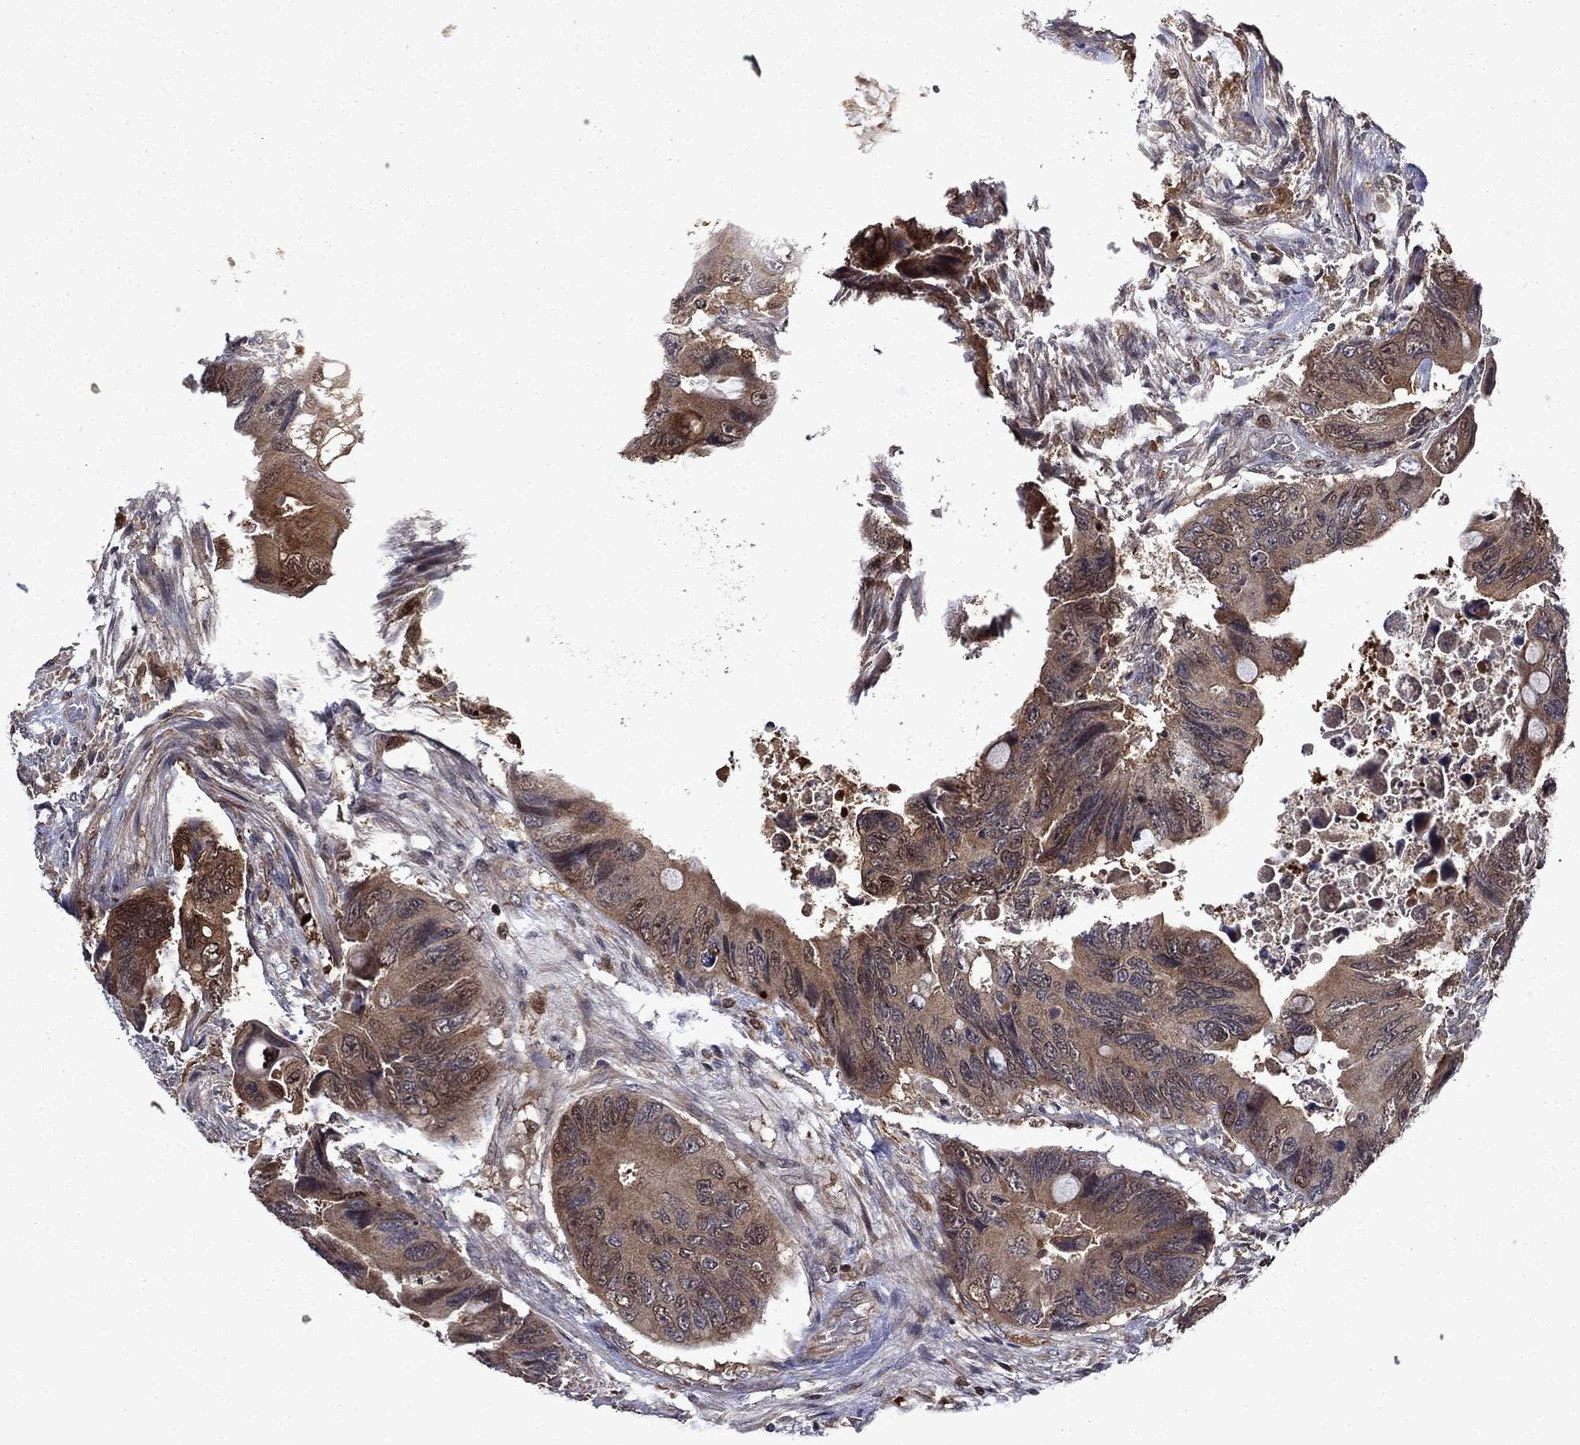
{"staining": {"intensity": "strong", "quantity": ">75%", "location": "cytoplasmic/membranous"}, "tissue": "colorectal cancer", "cell_type": "Tumor cells", "image_type": "cancer", "snomed": [{"axis": "morphology", "description": "Adenocarcinoma, NOS"}, {"axis": "topography", "description": "Rectum"}], "caption": "Immunohistochemical staining of human colorectal adenocarcinoma exhibits high levels of strong cytoplasmic/membranous expression in approximately >75% of tumor cells. The staining was performed using DAB, with brown indicating positive protein expression. Nuclei are stained blue with hematoxylin.", "gene": "TPMT", "patient": {"sex": "male", "age": 63}}